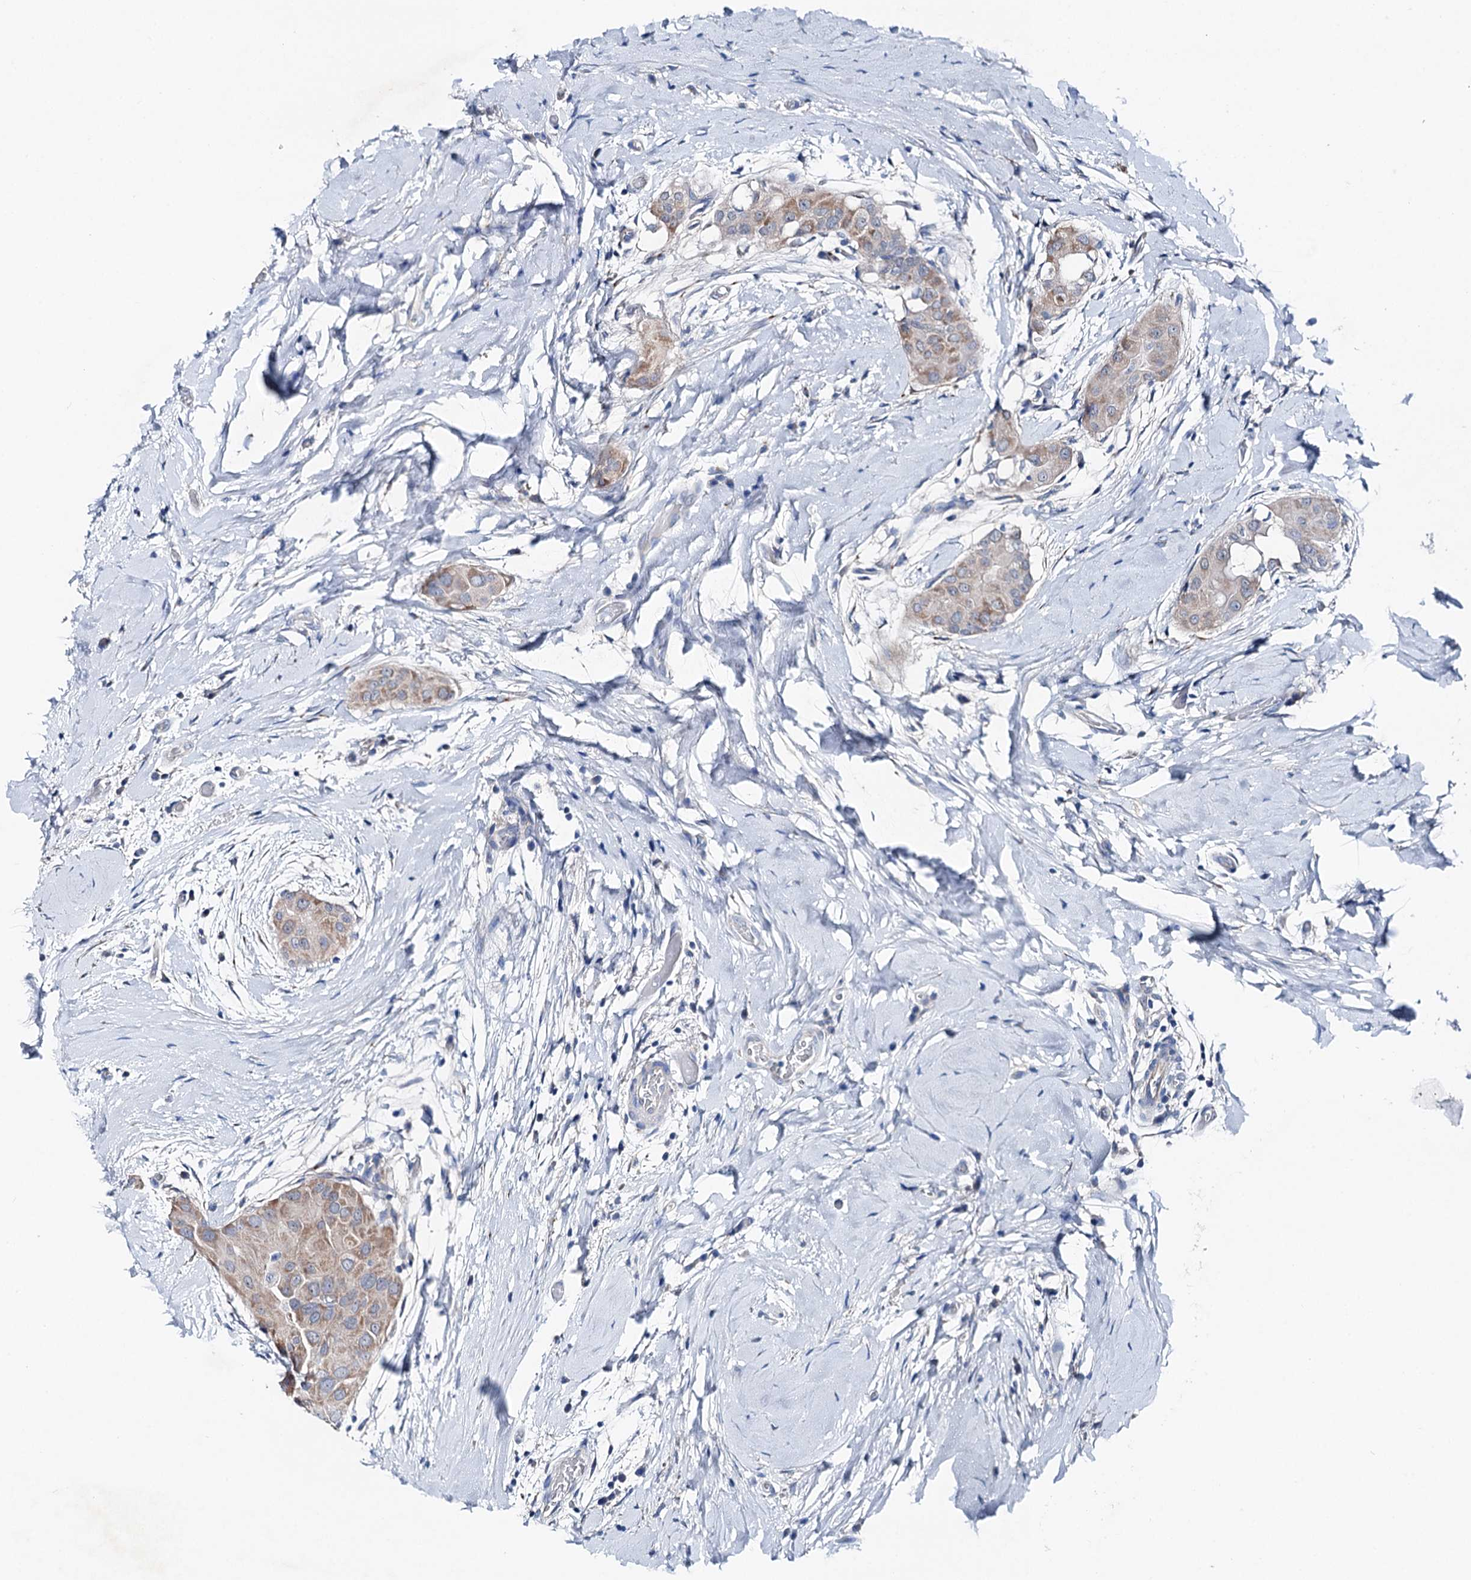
{"staining": {"intensity": "weak", "quantity": ">75%", "location": "cytoplasmic/membranous"}, "tissue": "thyroid cancer", "cell_type": "Tumor cells", "image_type": "cancer", "snomed": [{"axis": "morphology", "description": "Papillary adenocarcinoma, NOS"}, {"axis": "topography", "description": "Thyroid gland"}], "caption": "Tumor cells demonstrate low levels of weak cytoplasmic/membranous positivity in approximately >75% of cells in human thyroid papillary adenocarcinoma.", "gene": "SHROOM1", "patient": {"sex": "male", "age": 33}}